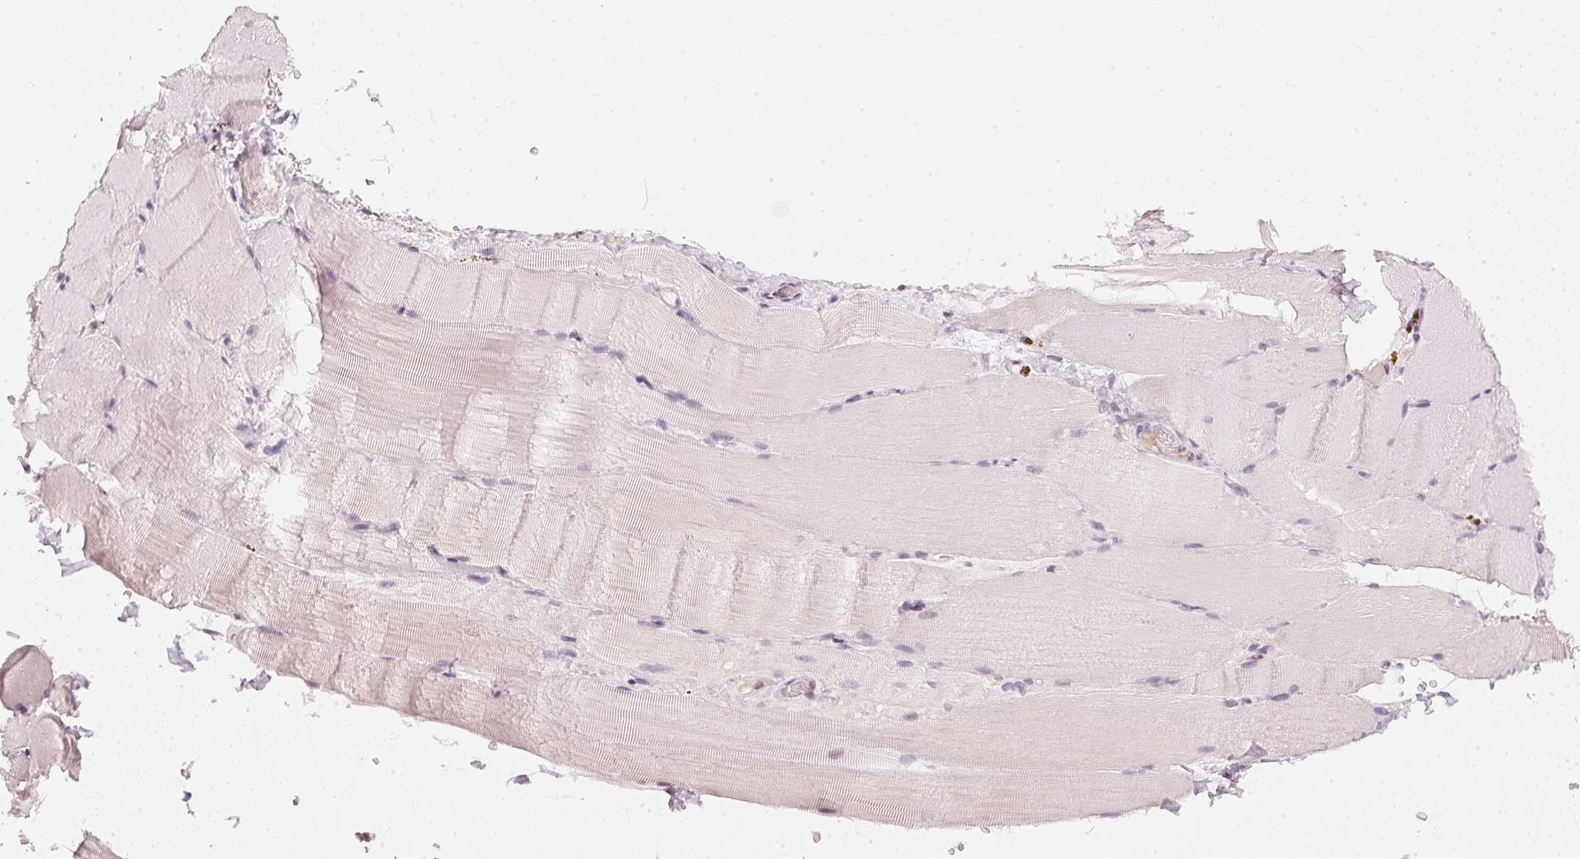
{"staining": {"intensity": "negative", "quantity": "none", "location": "none"}, "tissue": "skeletal muscle", "cell_type": "Myocytes", "image_type": "normal", "snomed": [{"axis": "morphology", "description": "Normal tissue, NOS"}, {"axis": "topography", "description": "Skeletal muscle"}], "caption": "Immunohistochemistry of normal skeletal muscle reveals no expression in myocytes.", "gene": "CFAP276", "patient": {"sex": "female", "age": 37}}